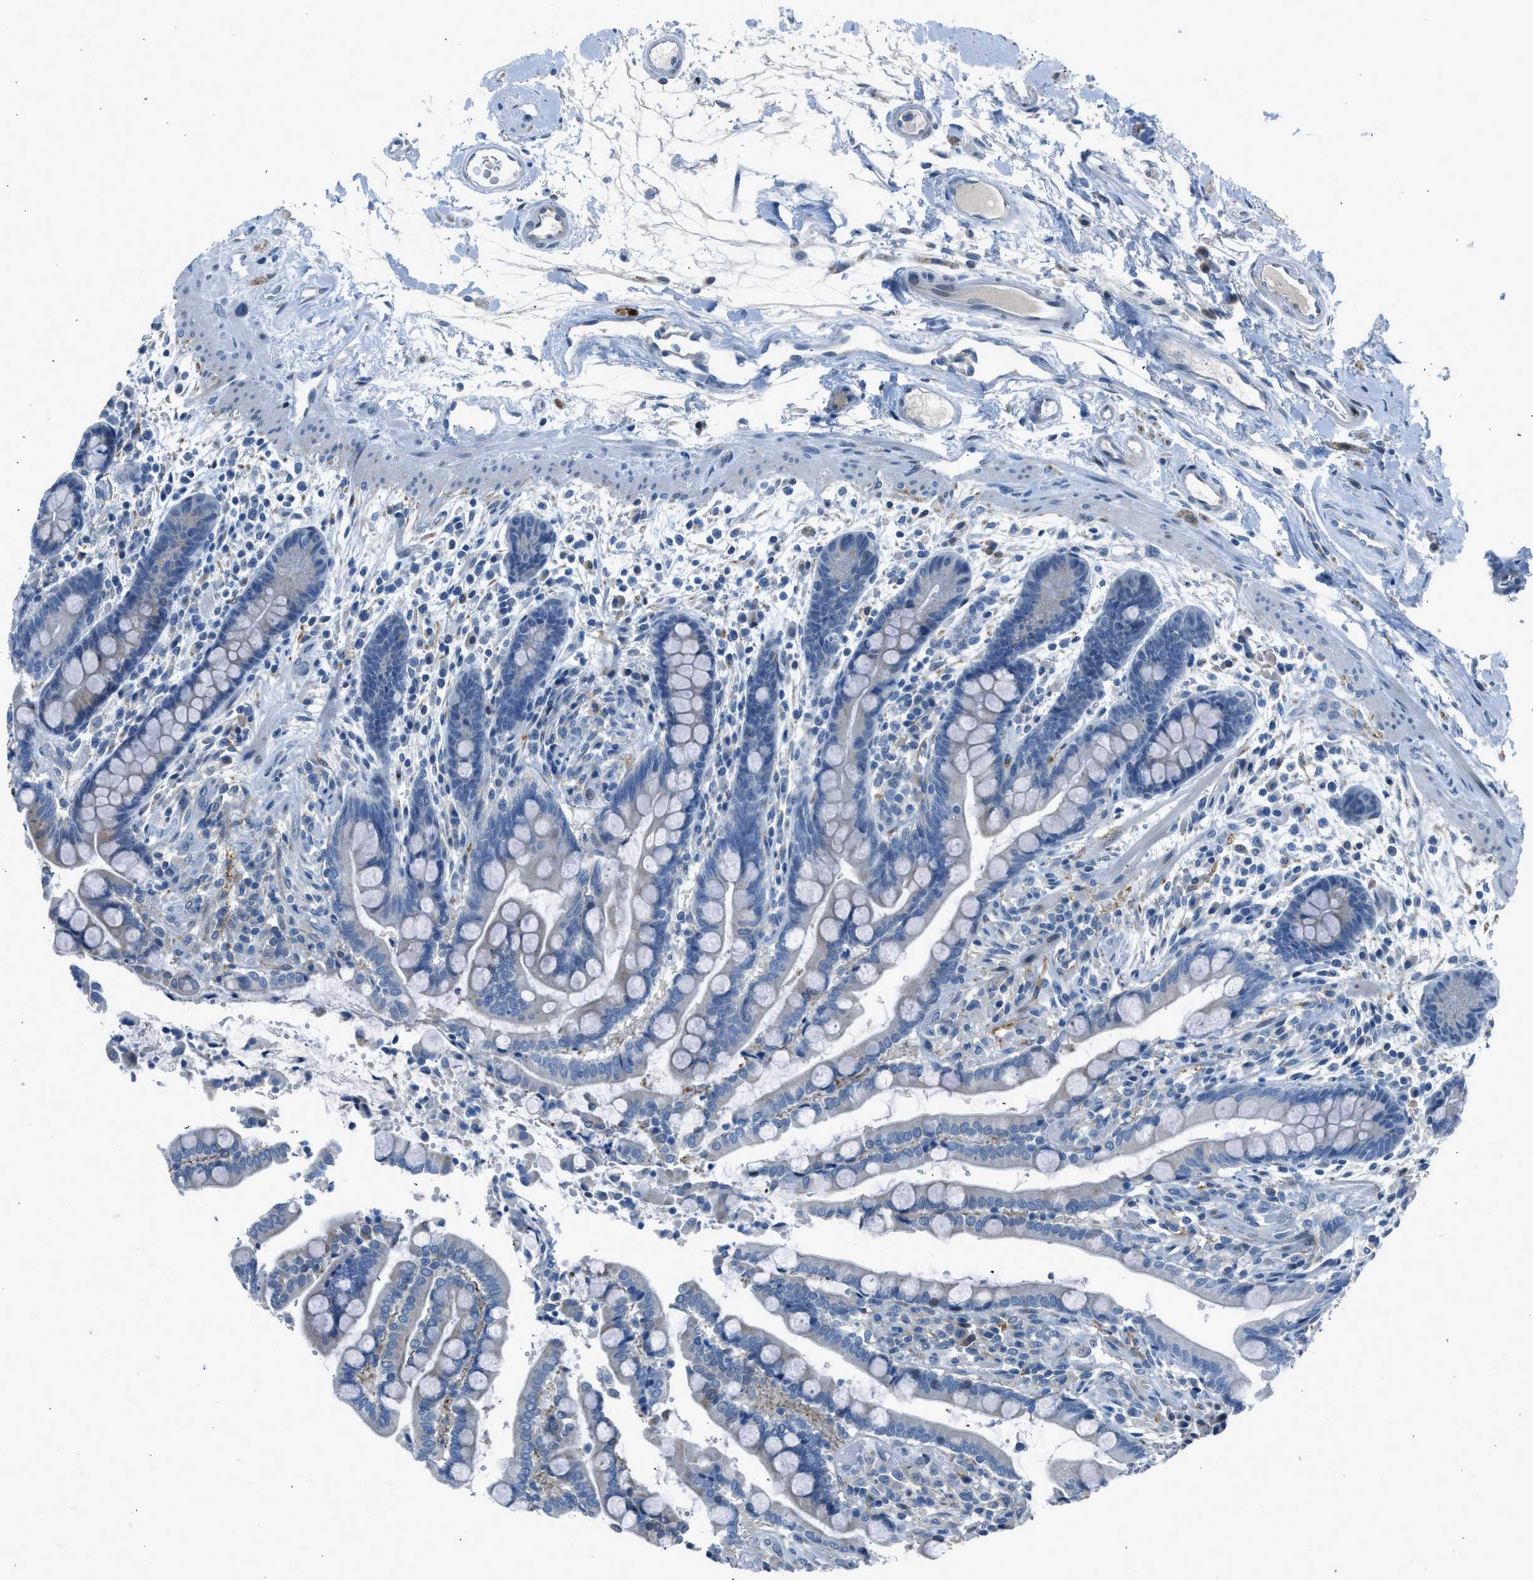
{"staining": {"intensity": "negative", "quantity": "none", "location": "none"}, "tissue": "colon", "cell_type": "Endothelial cells", "image_type": "normal", "snomed": [{"axis": "morphology", "description": "Normal tissue, NOS"}, {"axis": "topography", "description": "Colon"}], "caption": "High power microscopy photomicrograph of an IHC histopathology image of normal colon, revealing no significant expression in endothelial cells.", "gene": "RNF41", "patient": {"sex": "male", "age": 73}}